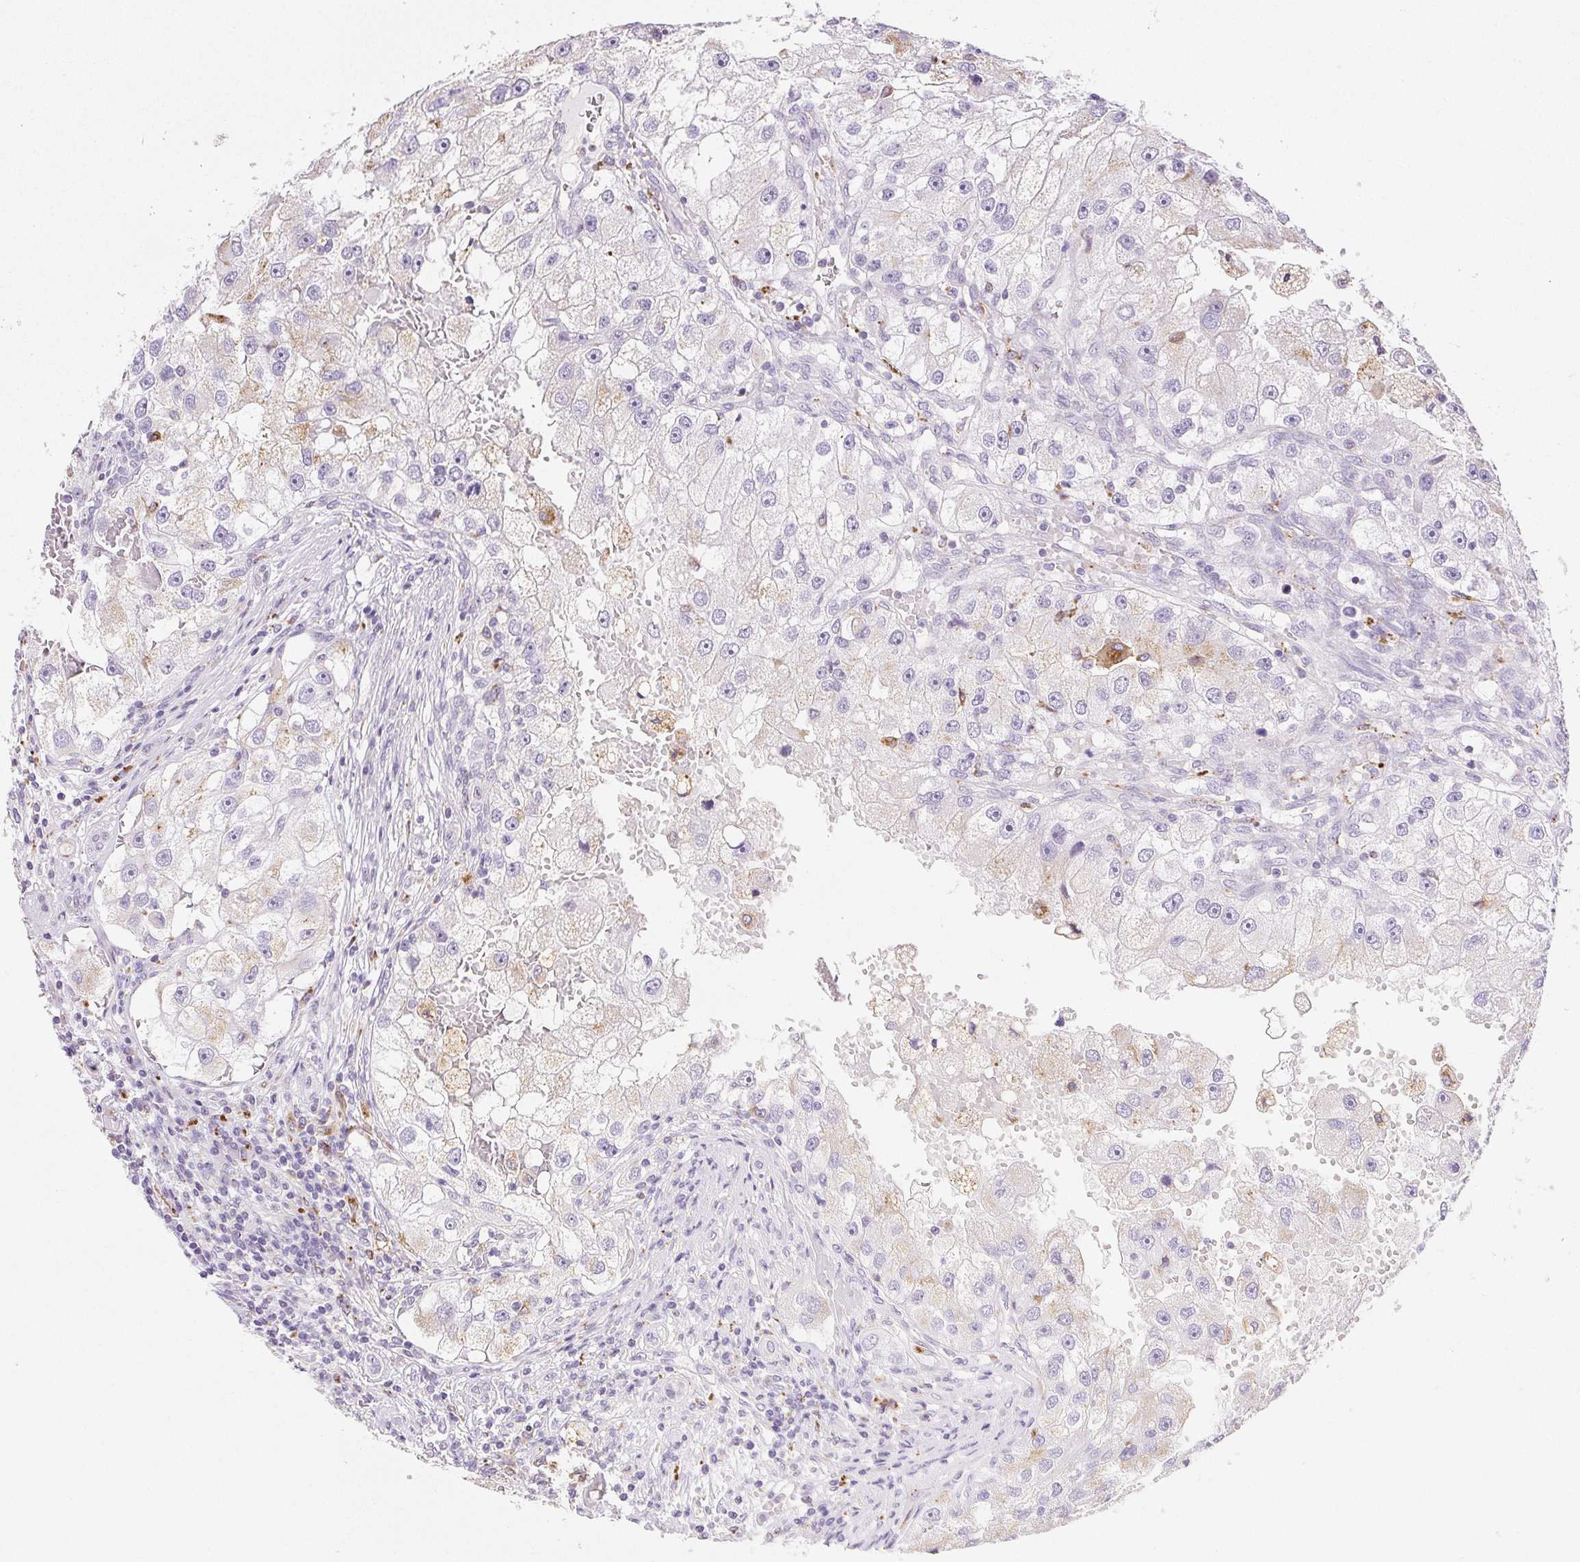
{"staining": {"intensity": "negative", "quantity": "none", "location": "none"}, "tissue": "renal cancer", "cell_type": "Tumor cells", "image_type": "cancer", "snomed": [{"axis": "morphology", "description": "Adenocarcinoma, NOS"}, {"axis": "topography", "description": "Kidney"}], "caption": "This is an immunohistochemistry (IHC) image of human renal cancer (adenocarcinoma). There is no expression in tumor cells.", "gene": "LIPA", "patient": {"sex": "male", "age": 63}}